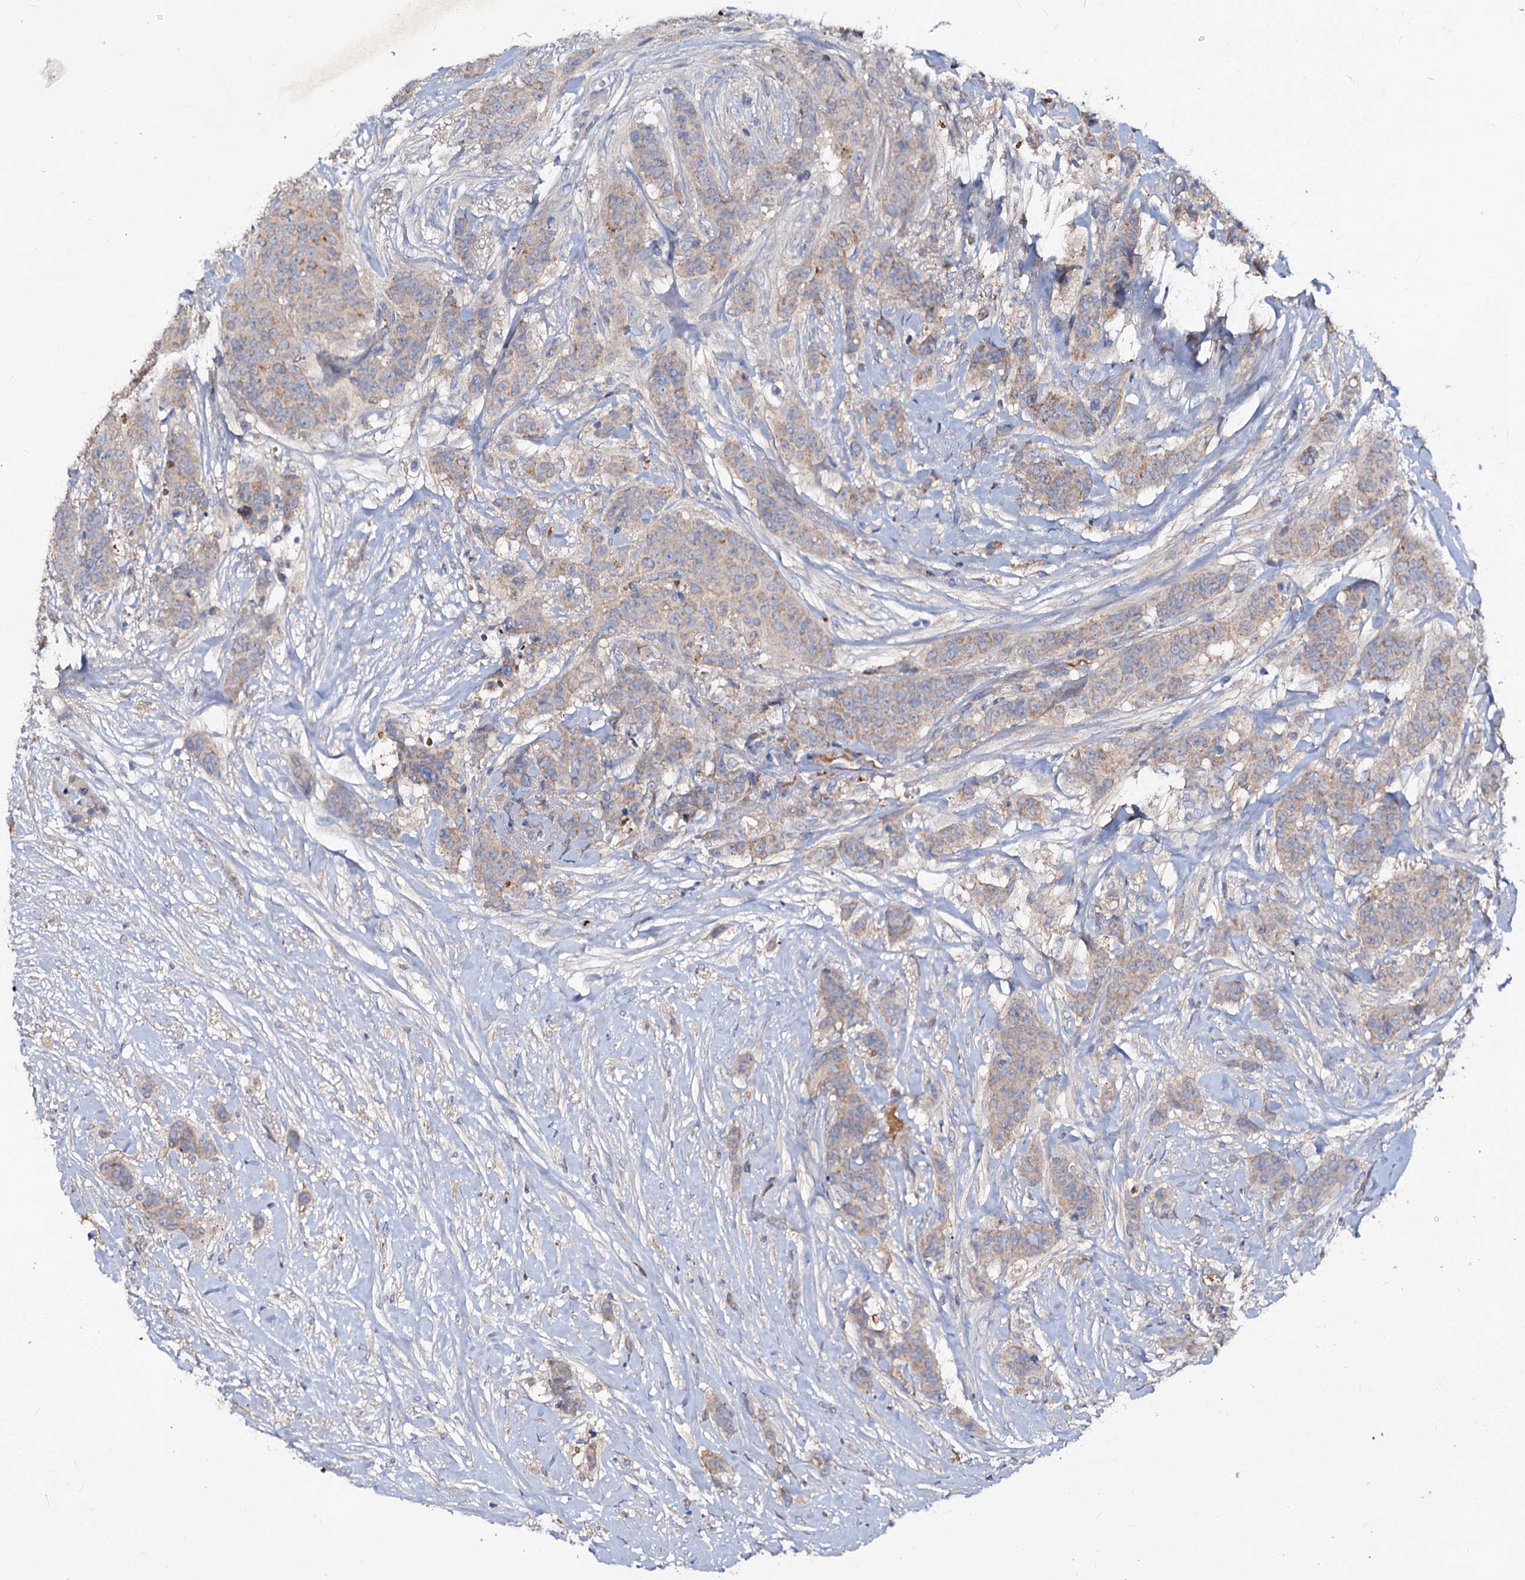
{"staining": {"intensity": "weak", "quantity": "<25%", "location": "cytoplasmic/membranous"}, "tissue": "breast cancer", "cell_type": "Tumor cells", "image_type": "cancer", "snomed": [{"axis": "morphology", "description": "Duct carcinoma"}, {"axis": "topography", "description": "Breast"}], "caption": "IHC image of breast cancer stained for a protein (brown), which demonstrates no expression in tumor cells.", "gene": "ACY3", "patient": {"sex": "female", "age": 40}}